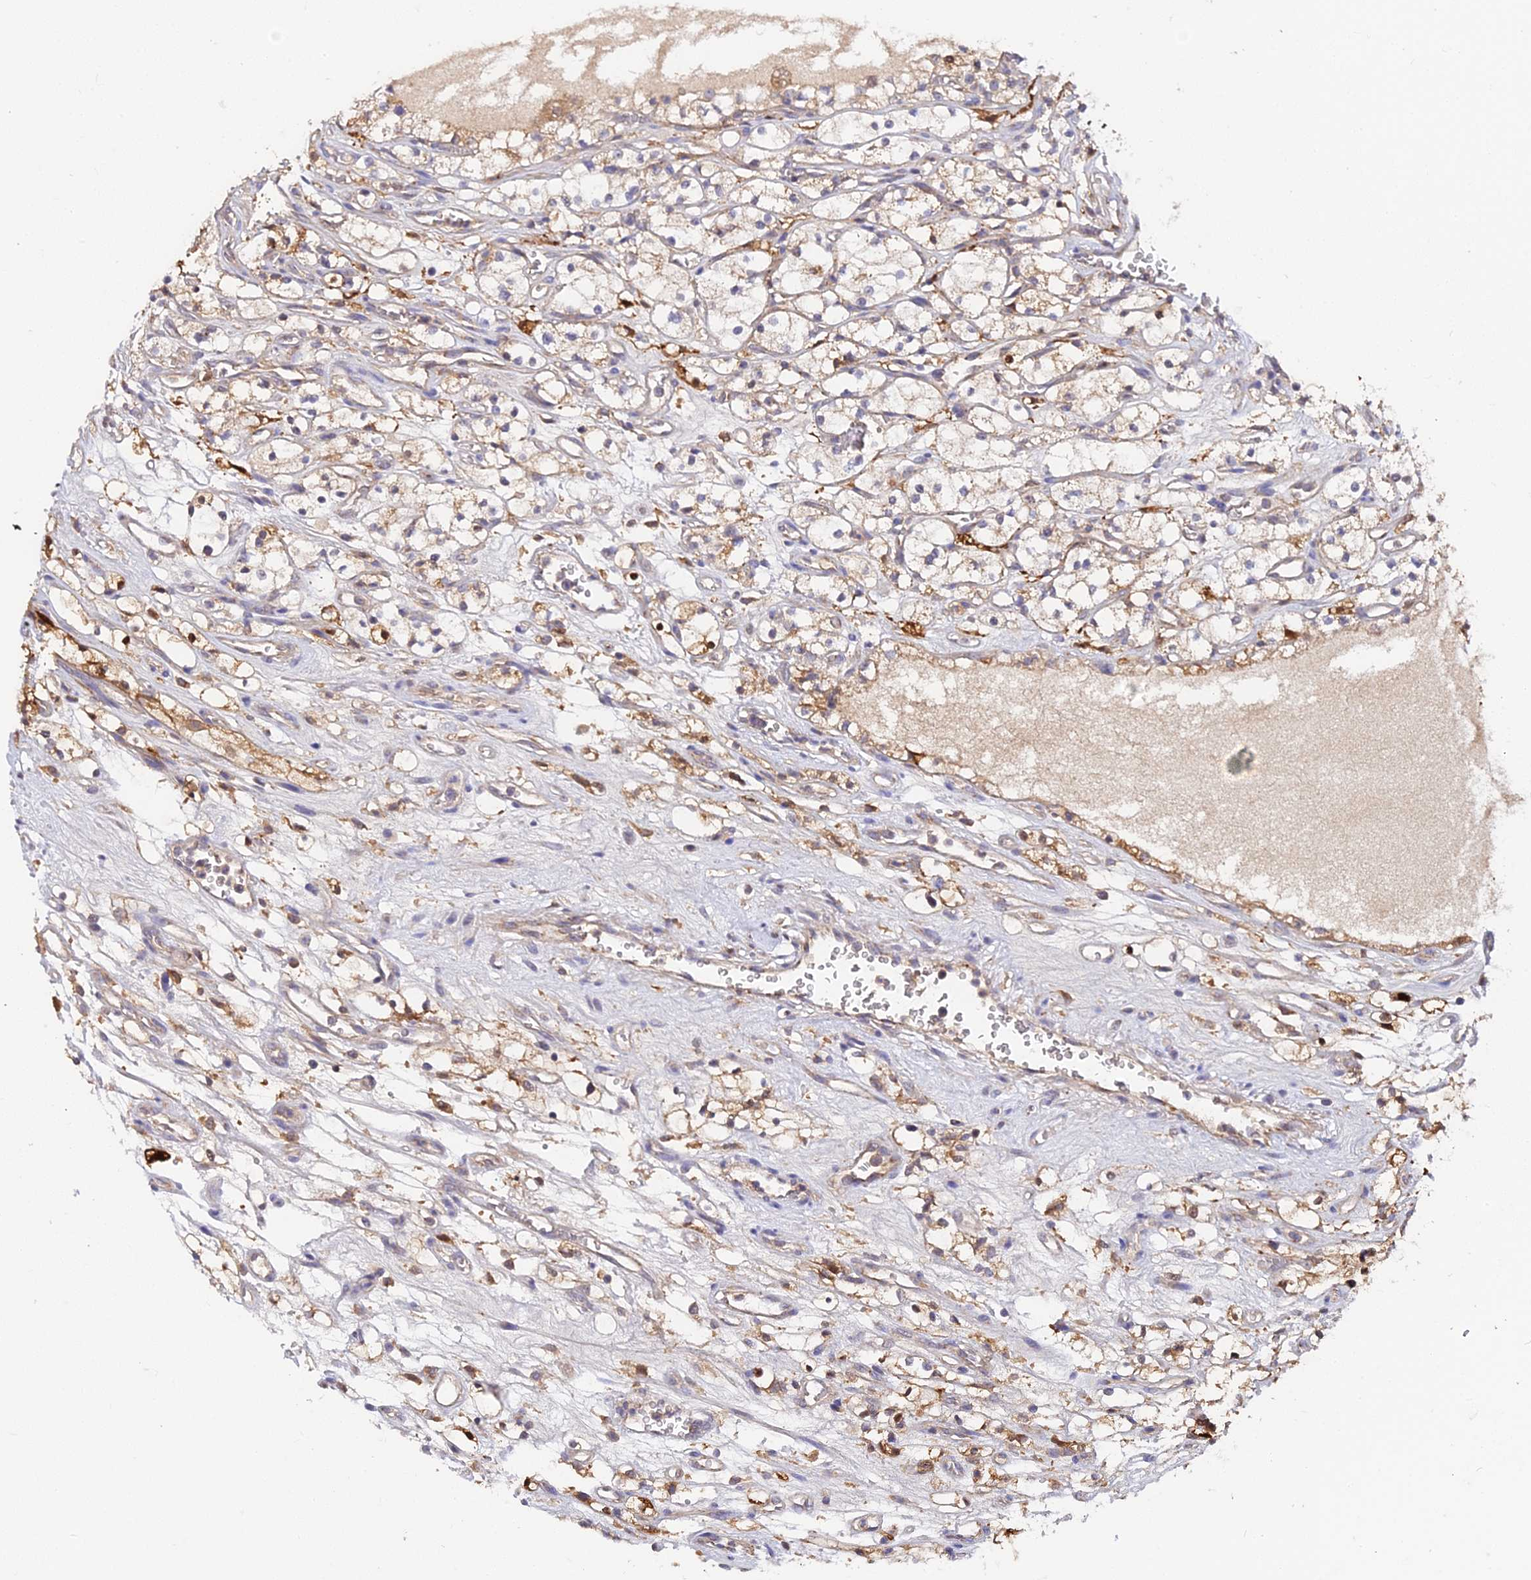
{"staining": {"intensity": "weak", "quantity": ">75%", "location": "cytoplasmic/membranous"}, "tissue": "renal cancer", "cell_type": "Tumor cells", "image_type": "cancer", "snomed": [{"axis": "morphology", "description": "Adenocarcinoma, NOS"}, {"axis": "topography", "description": "Kidney"}], "caption": "Protein expression analysis of renal cancer reveals weak cytoplasmic/membranous expression in approximately >75% of tumor cells.", "gene": "ZBED8", "patient": {"sex": "female", "age": 69}}